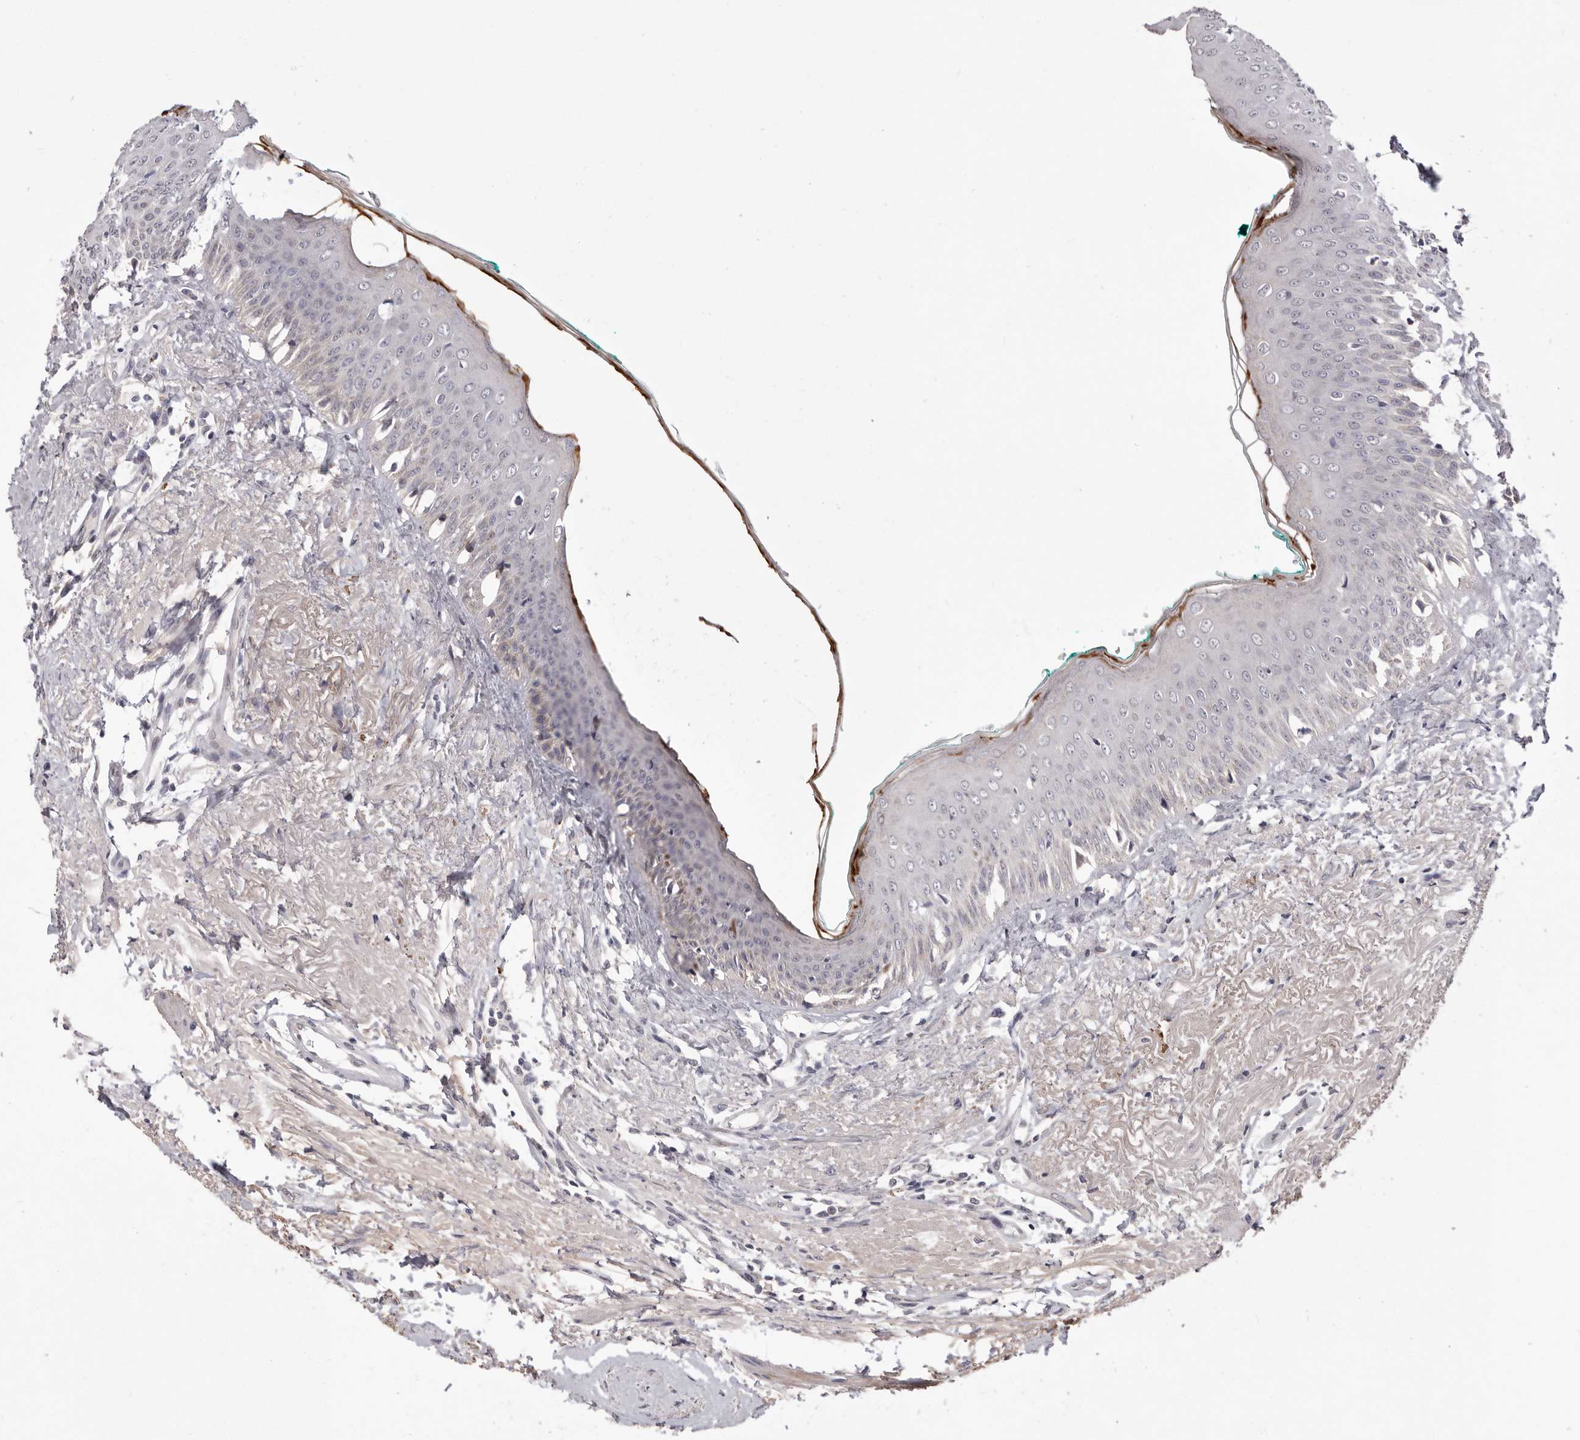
{"staining": {"intensity": "moderate", "quantity": "<25%", "location": "cytoplasmic/membranous"}, "tissue": "oral mucosa", "cell_type": "Squamous epithelial cells", "image_type": "normal", "snomed": [{"axis": "morphology", "description": "Normal tissue, NOS"}, {"axis": "topography", "description": "Oral tissue"}], "caption": "Immunohistochemistry of normal oral mucosa displays low levels of moderate cytoplasmic/membranous expression in about <25% of squamous epithelial cells. The staining is performed using DAB brown chromogen to label protein expression. The nuclei are counter-stained blue using hematoxylin.", "gene": "DOP1A", "patient": {"sex": "female", "age": 70}}